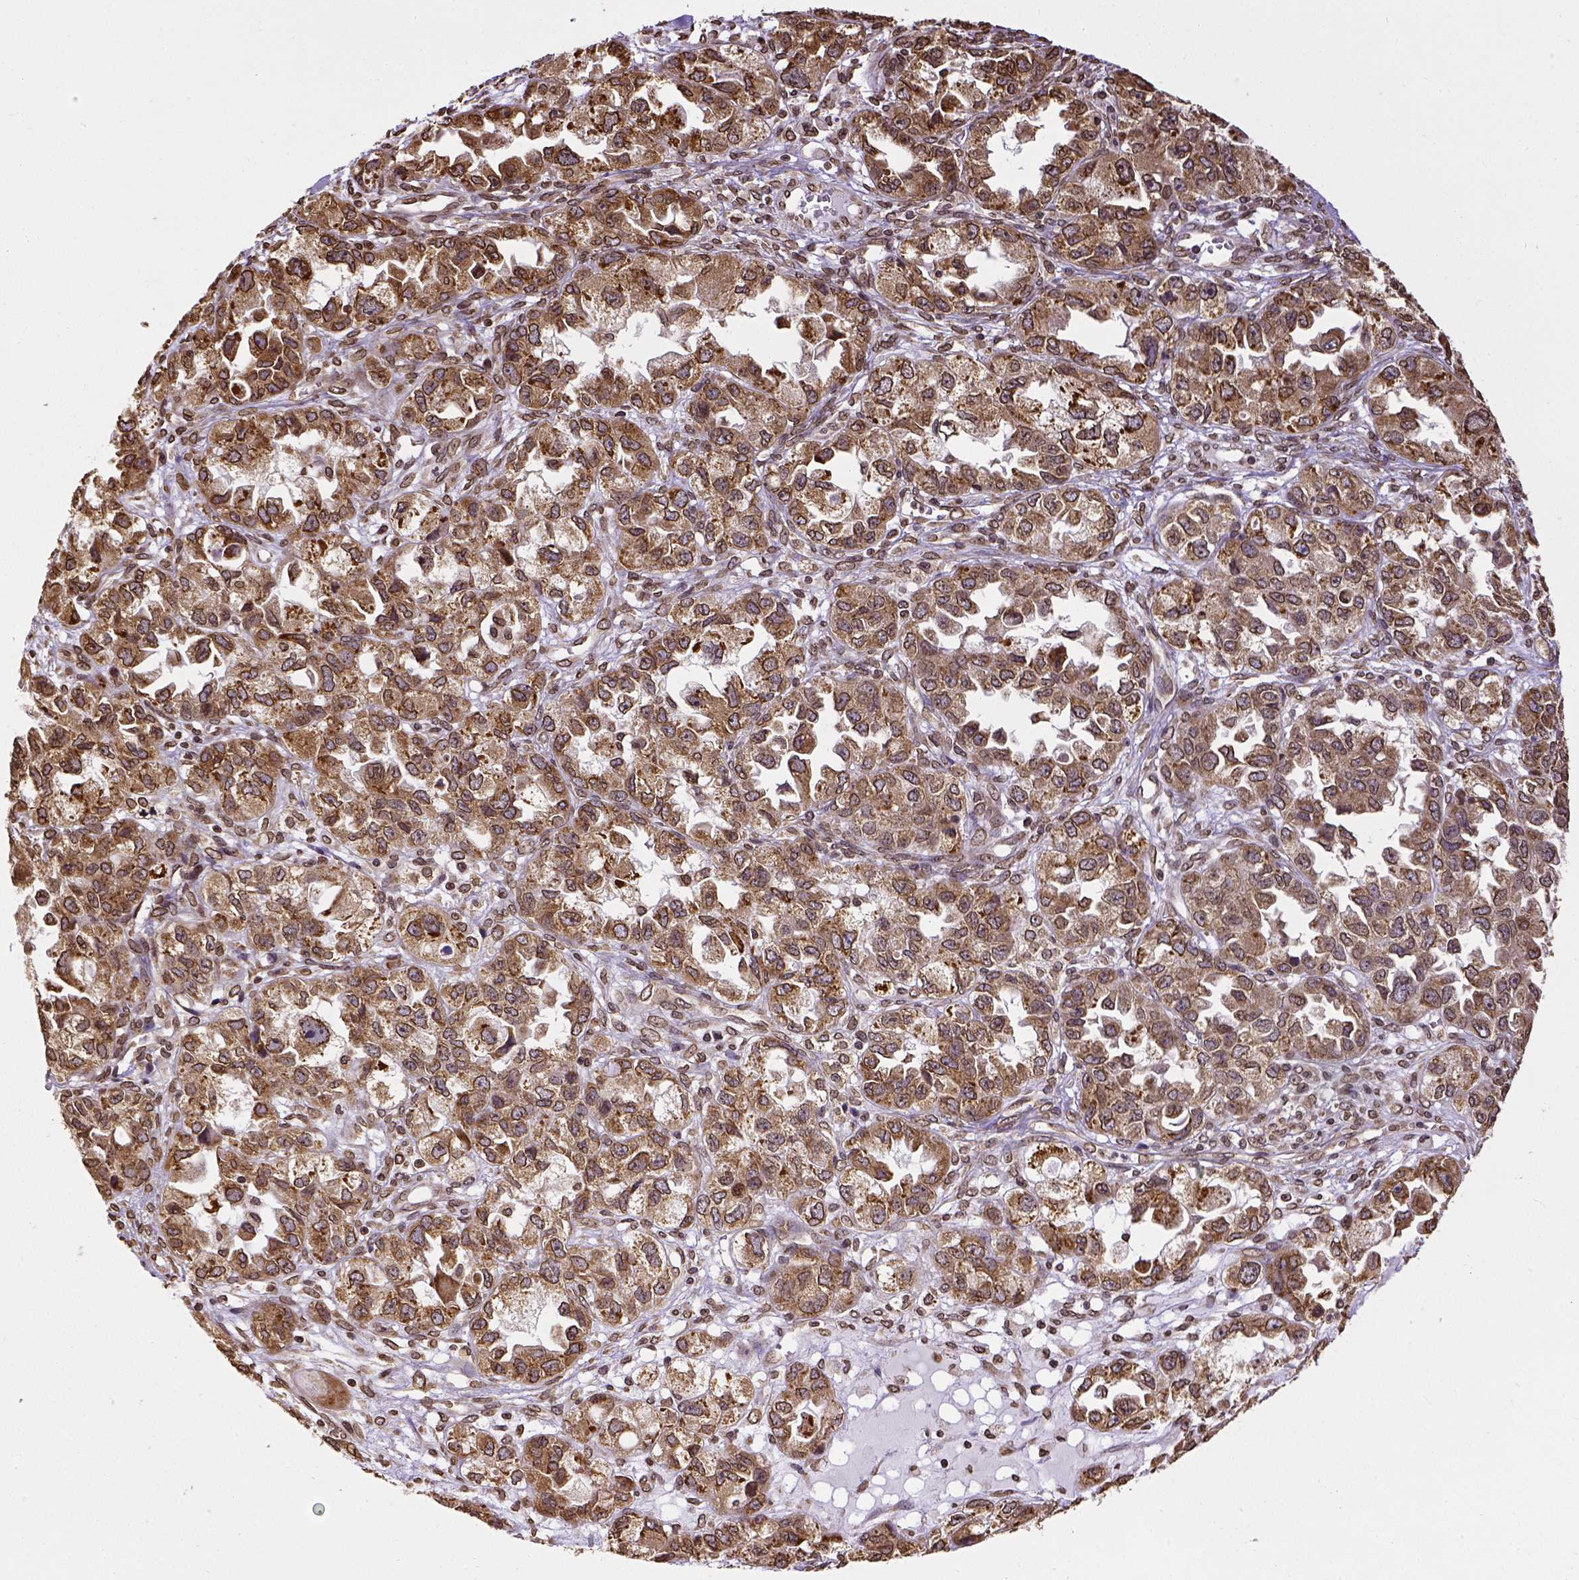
{"staining": {"intensity": "strong", "quantity": ">75%", "location": "cytoplasmic/membranous,nuclear"}, "tissue": "ovarian cancer", "cell_type": "Tumor cells", "image_type": "cancer", "snomed": [{"axis": "morphology", "description": "Cystadenocarcinoma, serous, NOS"}, {"axis": "topography", "description": "Ovary"}], "caption": "Approximately >75% of tumor cells in human serous cystadenocarcinoma (ovarian) exhibit strong cytoplasmic/membranous and nuclear protein positivity as visualized by brown immunohistochemical staining.", "gene": "MTDH", "patient": {"sex": "female", "age": 84}}